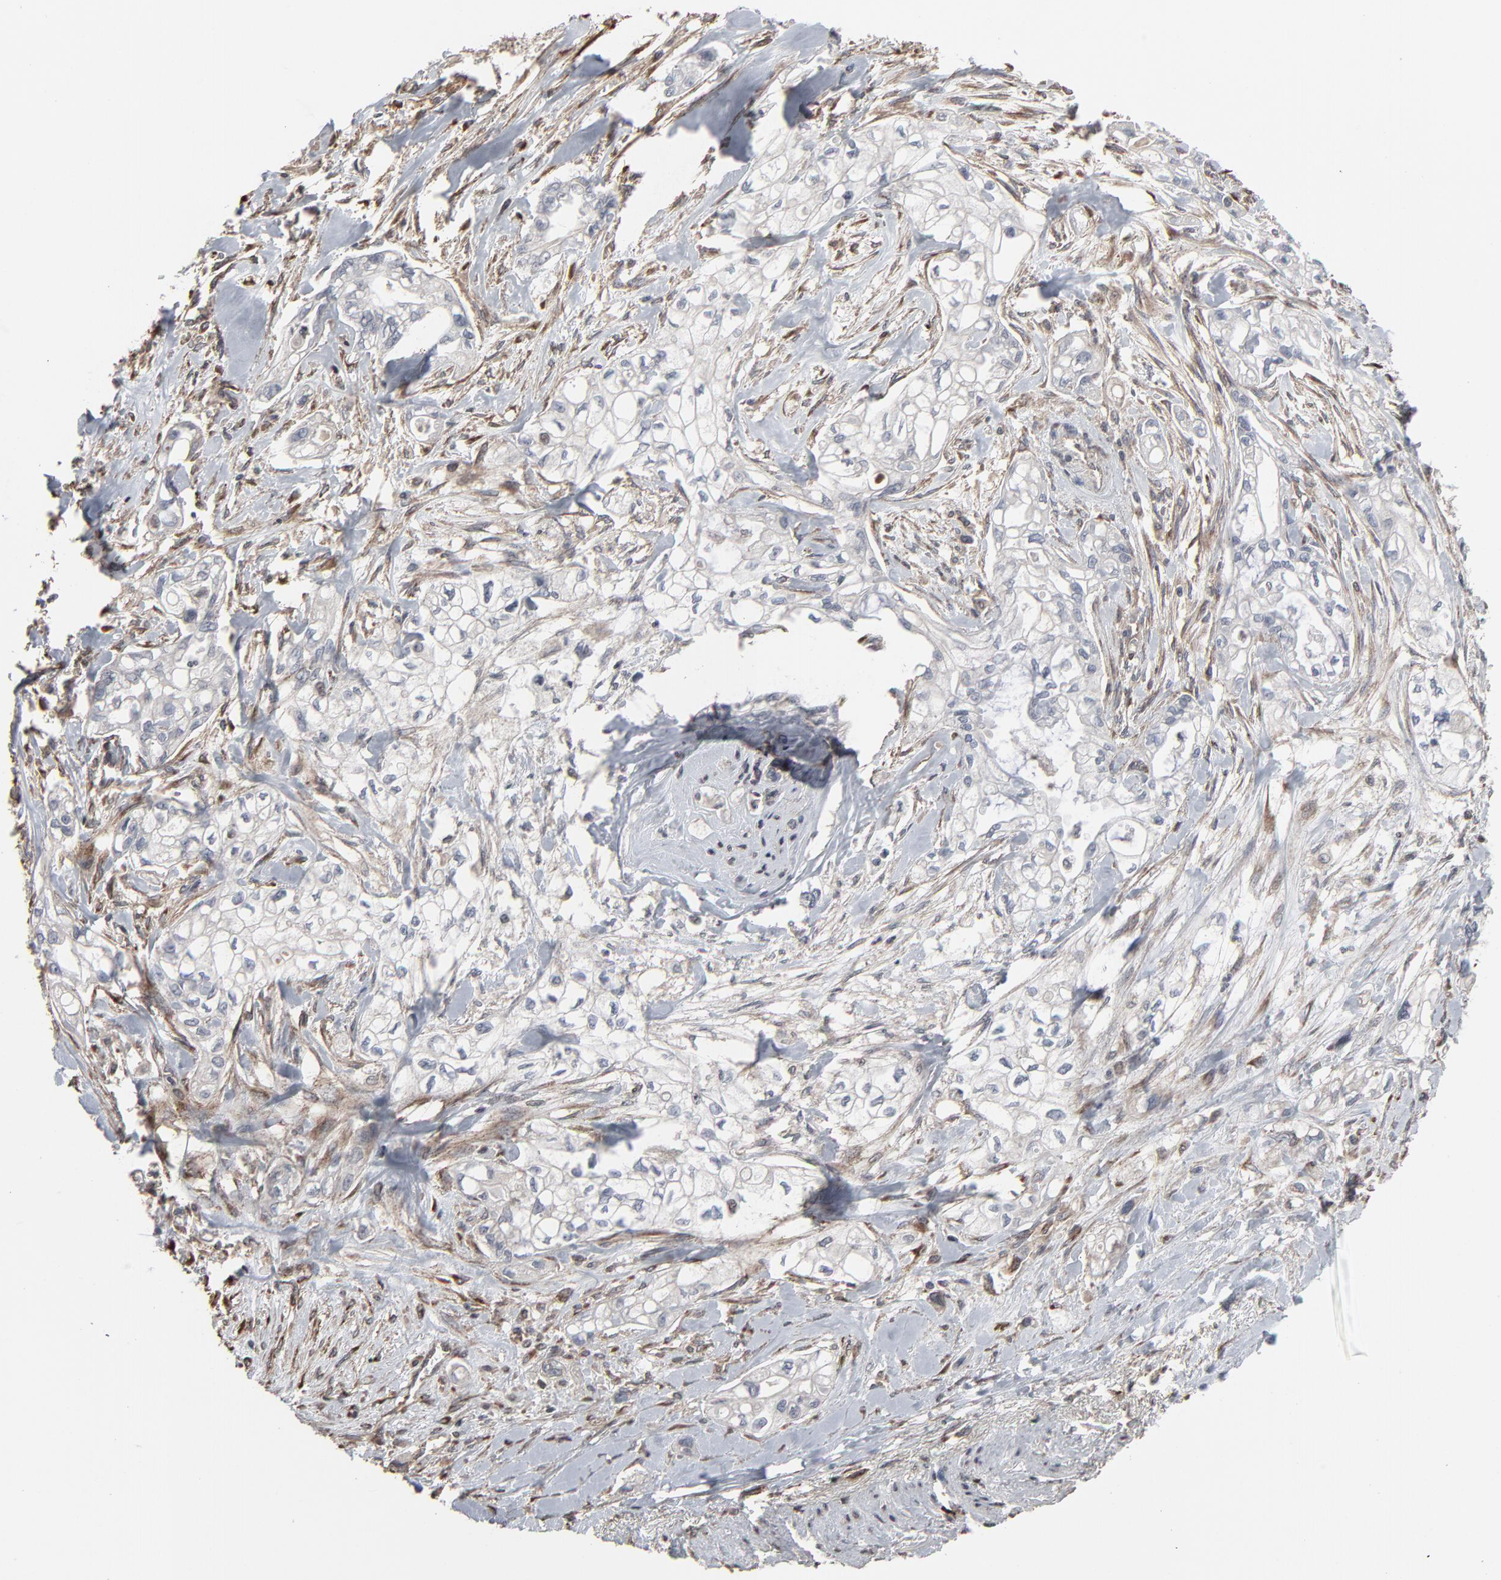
{"staining": {"intensity": "weak", "quantity": "<25%", "location": "cytoplasmic/membranous"}, "tissue": "pancreatic cancer", "cell_type": "Tumor cells", "image_type": "cancer", "snomed": [{"axis": "morphology", "description": "Normal tissue, NOS"}, {"axis": "topography", "description": "Pancreas"}], "caption": "Tumor cells show no significant positivity in pancreatic cancer.", "gene": "CTNND1", "patient": {"sex": "male", "age": 42}}